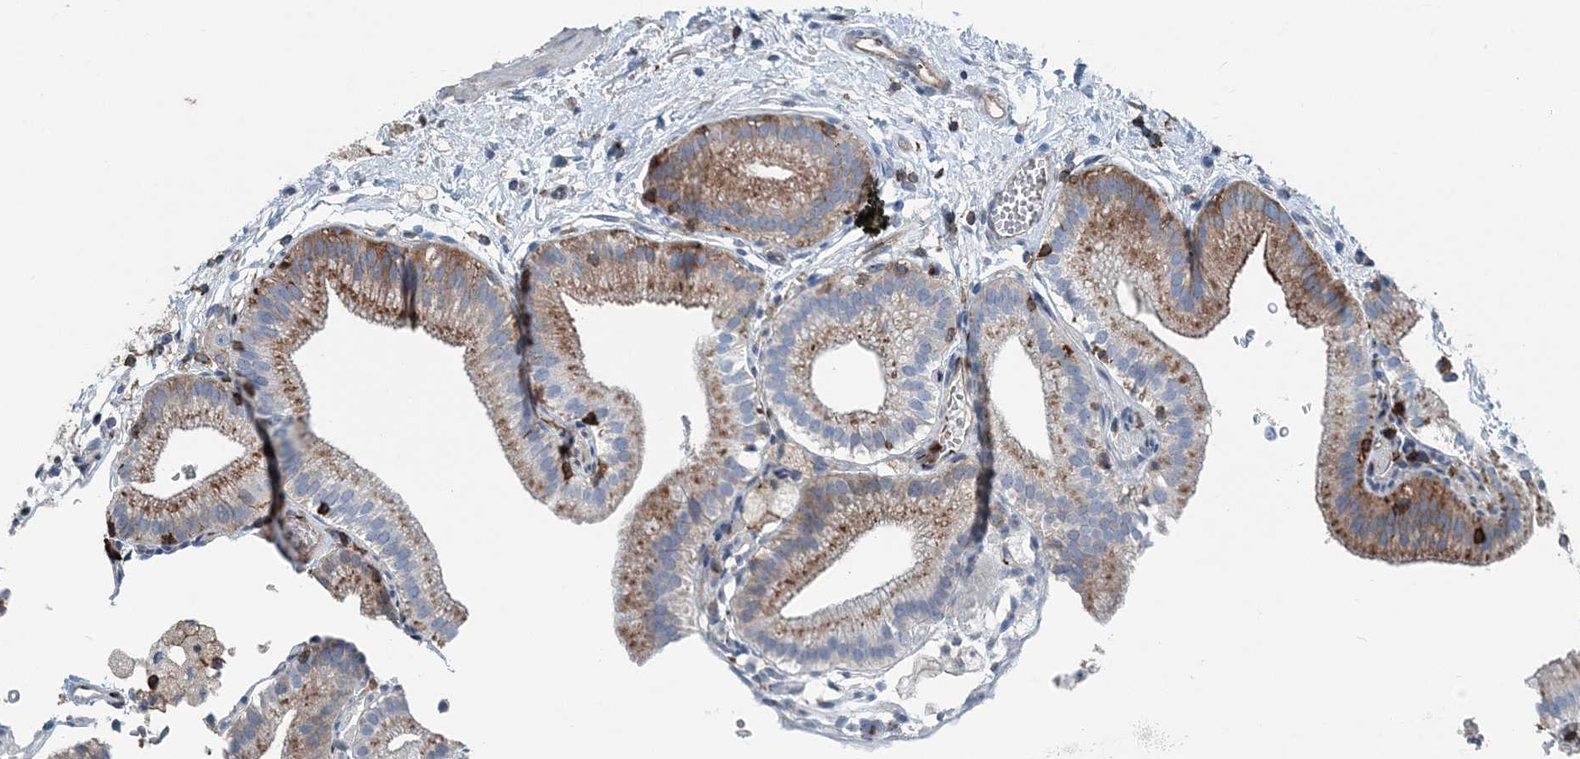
{"staining": {"intensity": "moderate", "quantity": "25%-75%", "location": "cytoplasmic/membranous"}, "tissue": "gallbladder", "cell_type": "Glandular cells", "image_type": "normal", "snomed": [{"axis": "morphology", "description": "Normal tissue, NOS"}, {"axis": "topography", "description": "Gallbladder"}], "caption": "High-magnification brightfield microscopy of normal gallbladder stained with DAB (brown) and counterstained with hematoxylin (blue). glandular cells exhibit moderate cytoplasmic/membranous positivity is appreciated in about25%-75% of cells. Ihc stains the protein in brown and the nuclei are stained blue.", "gene": "CFL1", "patient": {"sex": "male", "age": 55}}